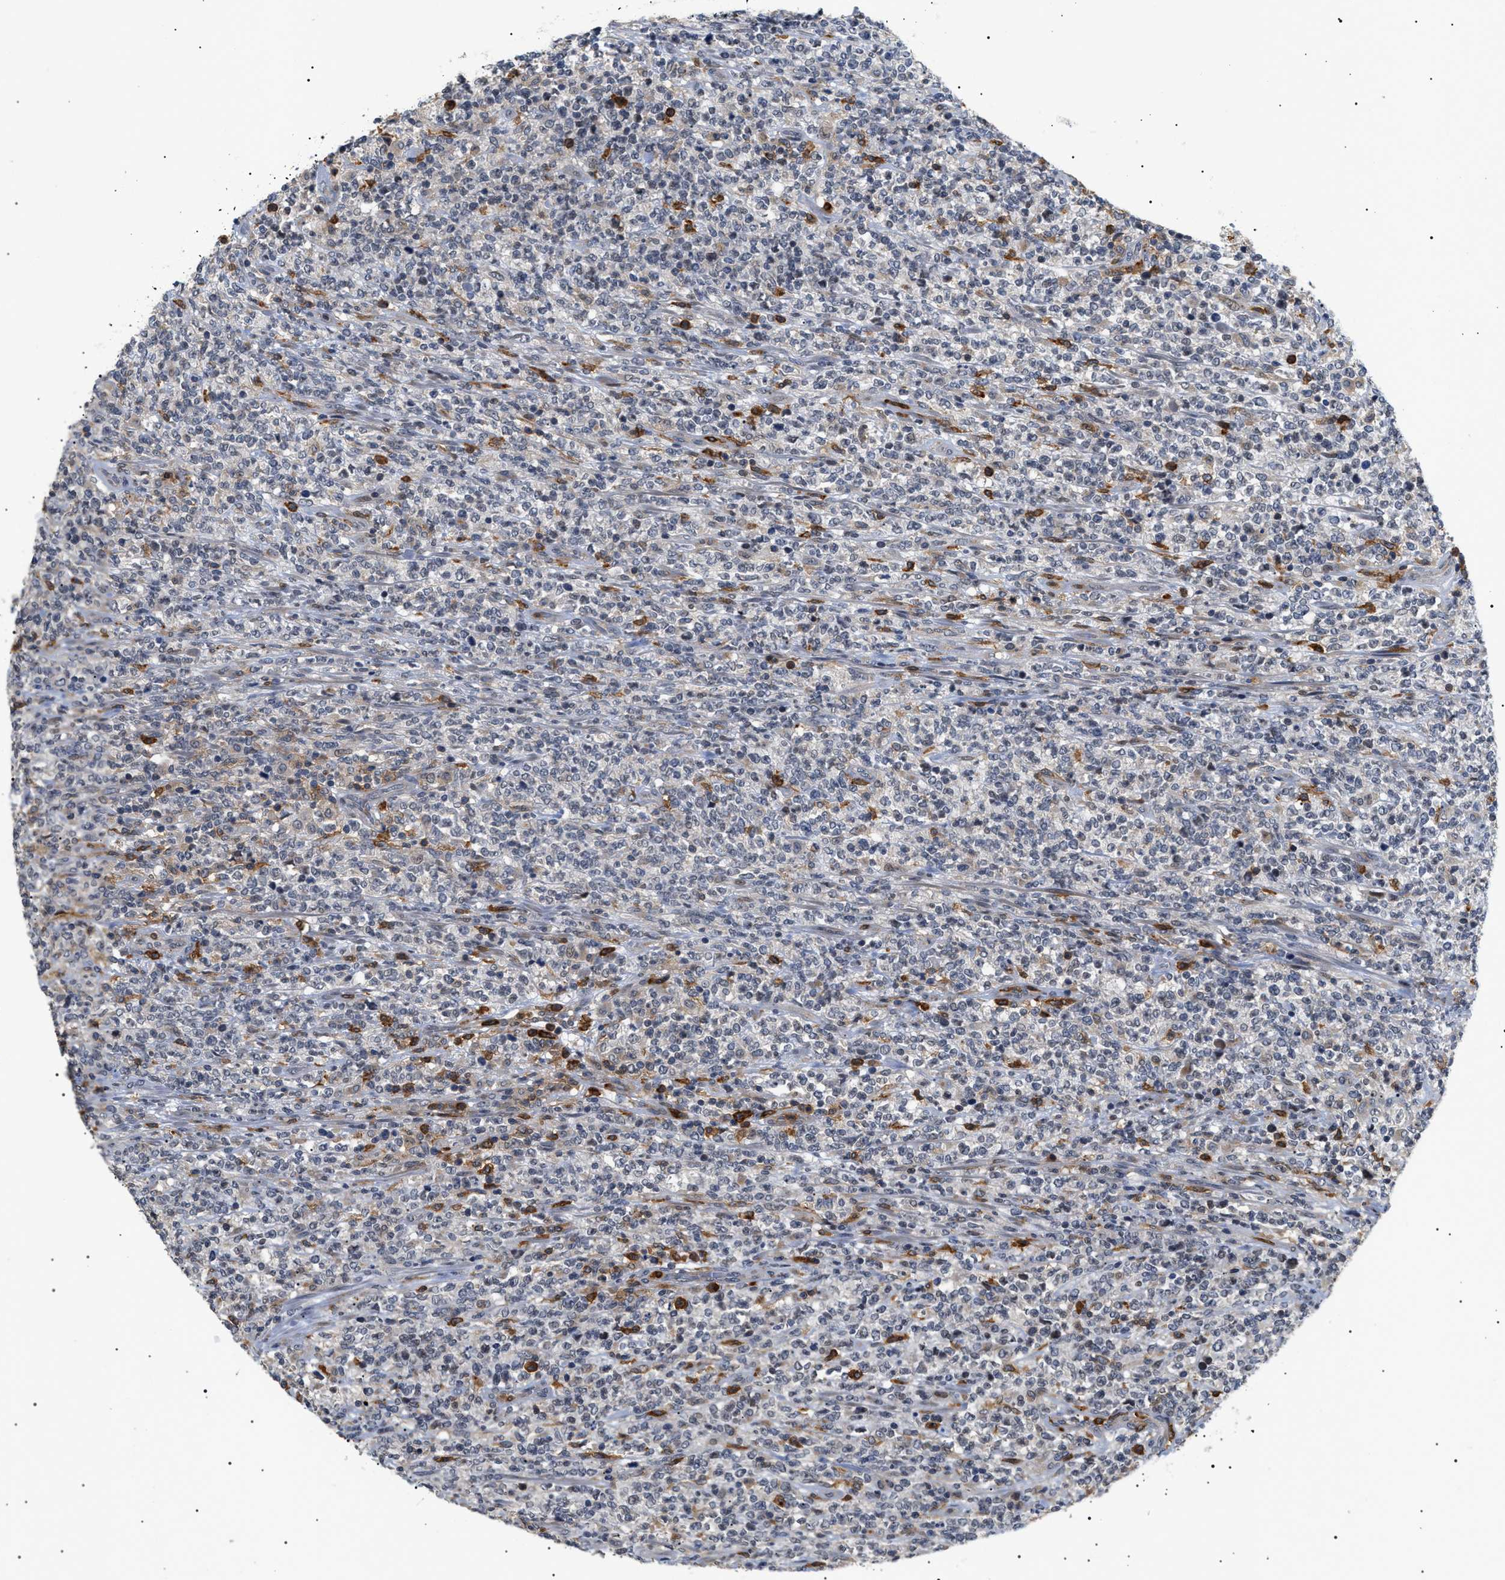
{"staining": {"intensity": "negative", "quantity": "none", "location": "none"}, "tissue": "lymphoma", "cell_type": "Tumor cells", "image_type": "cancer", "snomed": [{"axis": "morphology", "description": "Malignant lymphoma, non-Hodgkin's type, High grade"}, {"axis": "topography", "description": "Soft tissue"}], "caption": "IHC histopathology image of human lymphoma stained for a protein (brown), which reveals no positivity in tumor cells. (Stains: DAB (3,3'-diaminobenzidine) immunohistochemistry with hematoxylin counter stain, Microscopy: brightfield microscopy at high magnification).", "gene": "CD300A", "patient": {"sex": "male", "age": 18}}